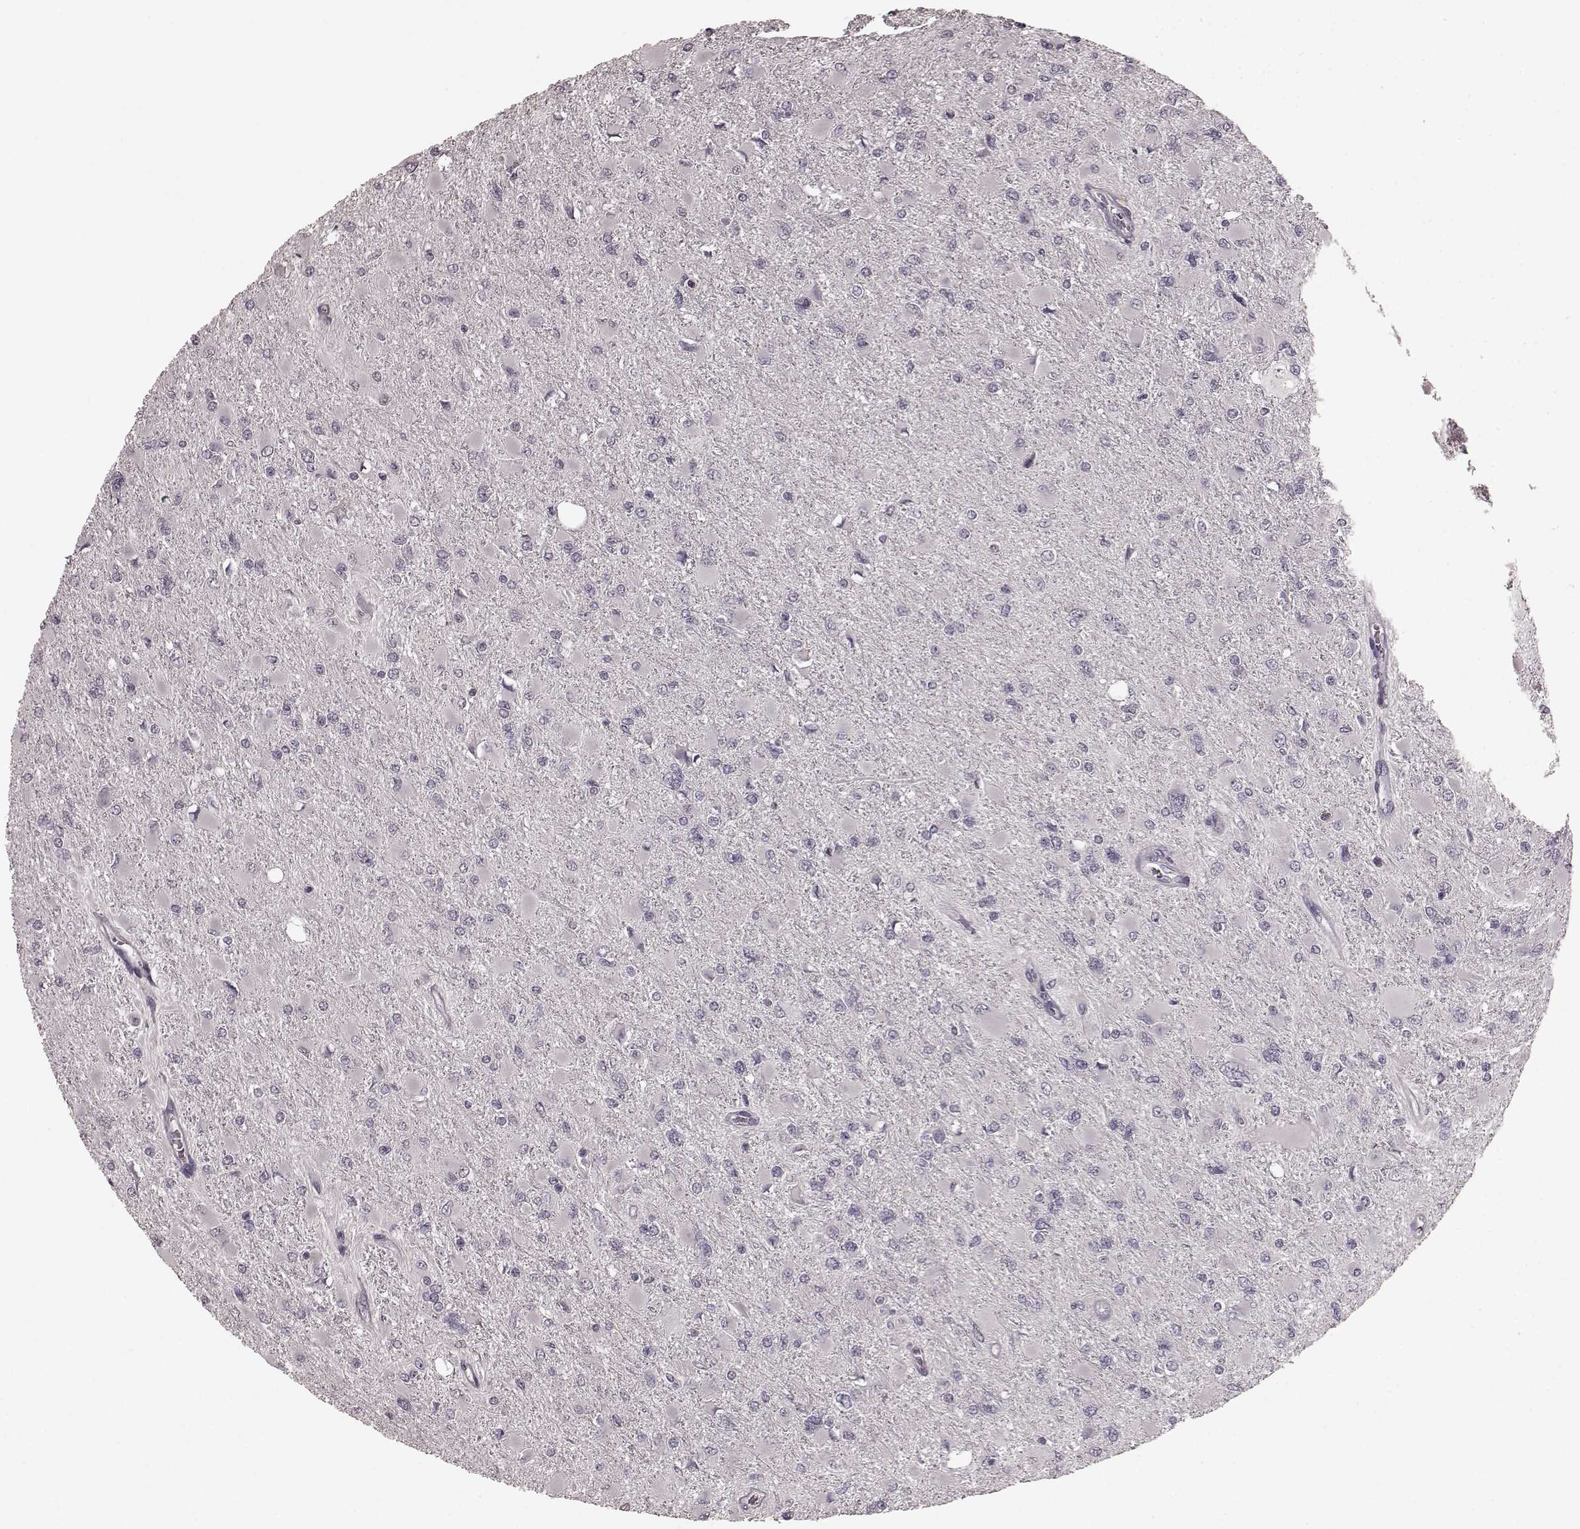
{"staining": {"intensity": "negative", "quantity": "none", "location": "none"}, "tissue": "glioma", "cell_type": "Tumor cells", "image_type": "cancer", "snomed": [{"axis": "morphology", "description": "Glioma, malignant, High grade"}, {"axis": "topography", "description": "Cerebral cortex"}], "caption": "Immunohistochemistry (IHC) of malignant glioma (high-grade) reveals no staining in tumor cells.", "gene": "CD28", "patient": {"sex": "female", "age": 36}}